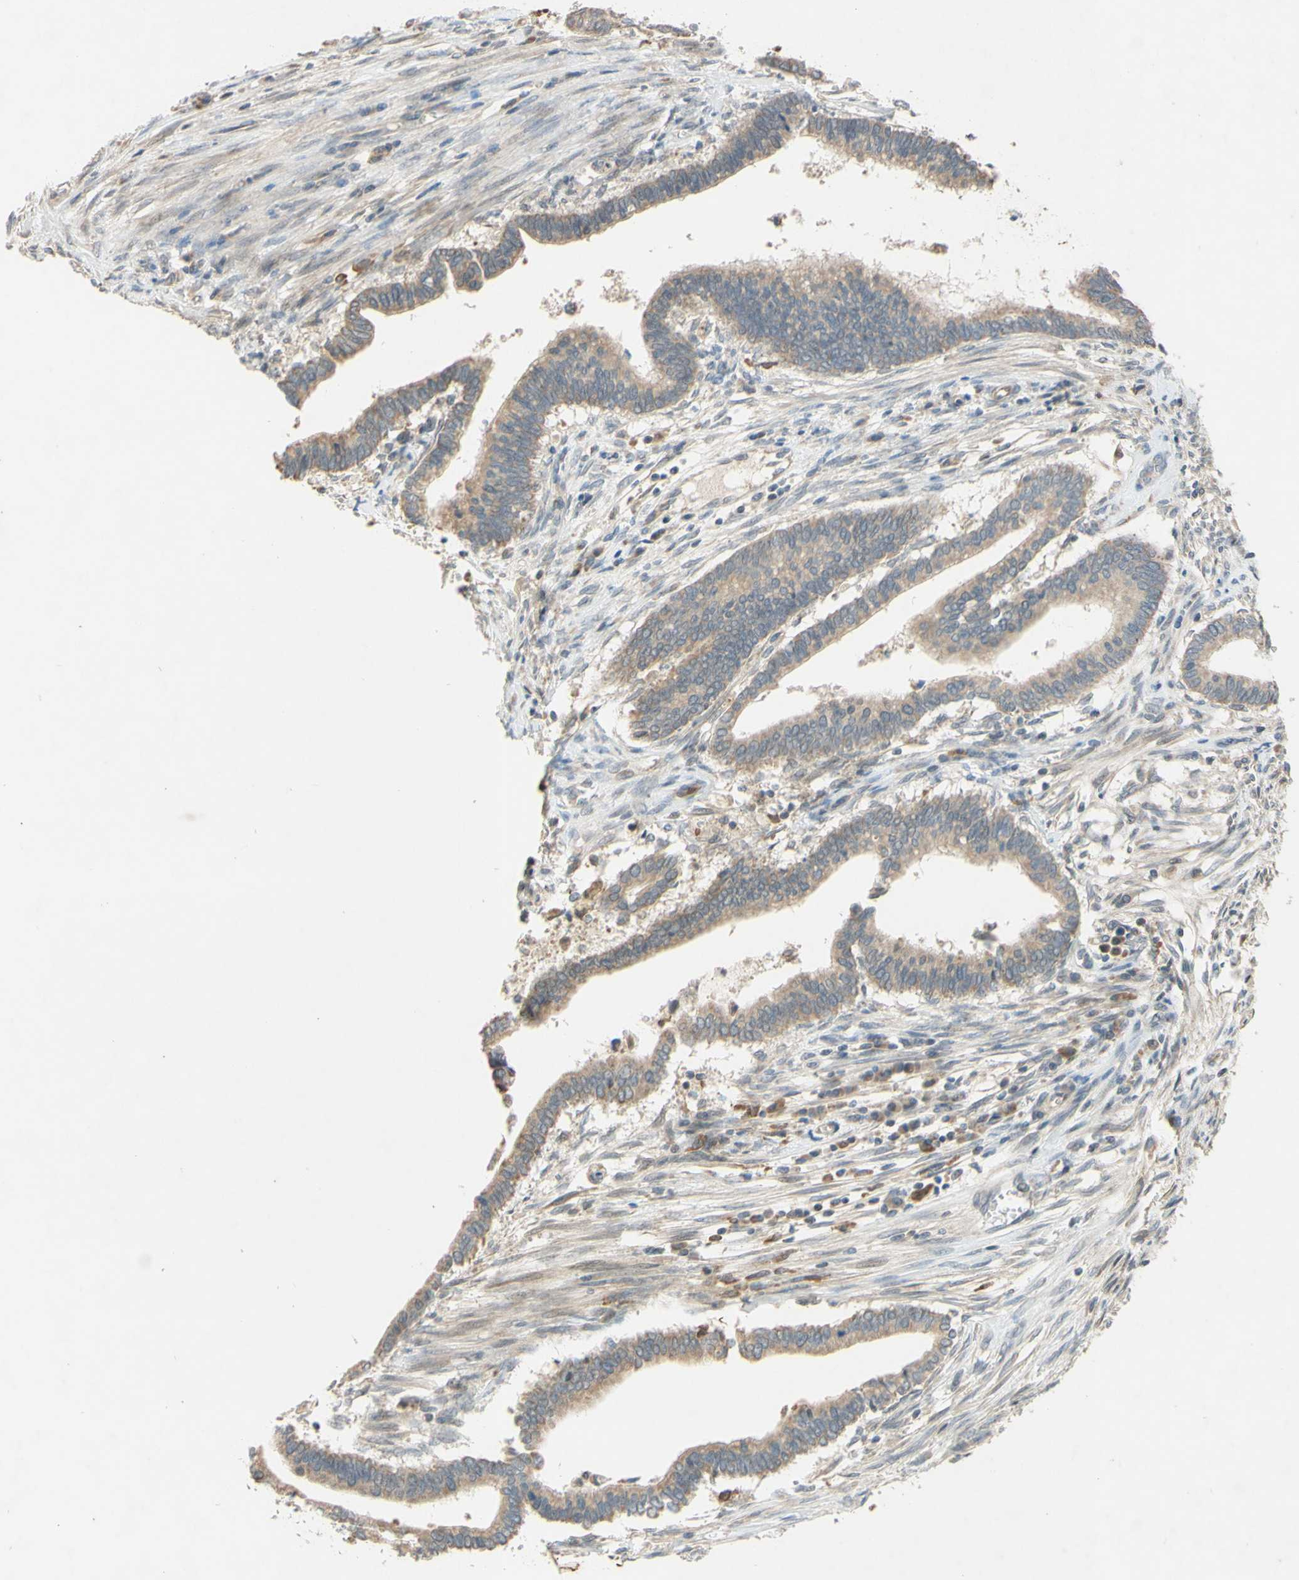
{"staining": {"intensity": "moderate", "quantity": ">75%", "location": "cytoplasmic/membranous"}, "tissue": "cervical cancer", "cell_type": "Tumor cells", "image_type": "cancer", "snomed": [{"axis": "morphology", "description": "Adenocarcinoma, NOS"}, {"axis": "topography", "description": "Cervix"}], "caption": "Cervical adenocarcinoma stained with a brown dye exhibits moderate cytoplasmic/membranous positive expression in approximately >75% of tumor cells.", "gene": "GATA1", "patient": {"sex": "female", "age": 44}}